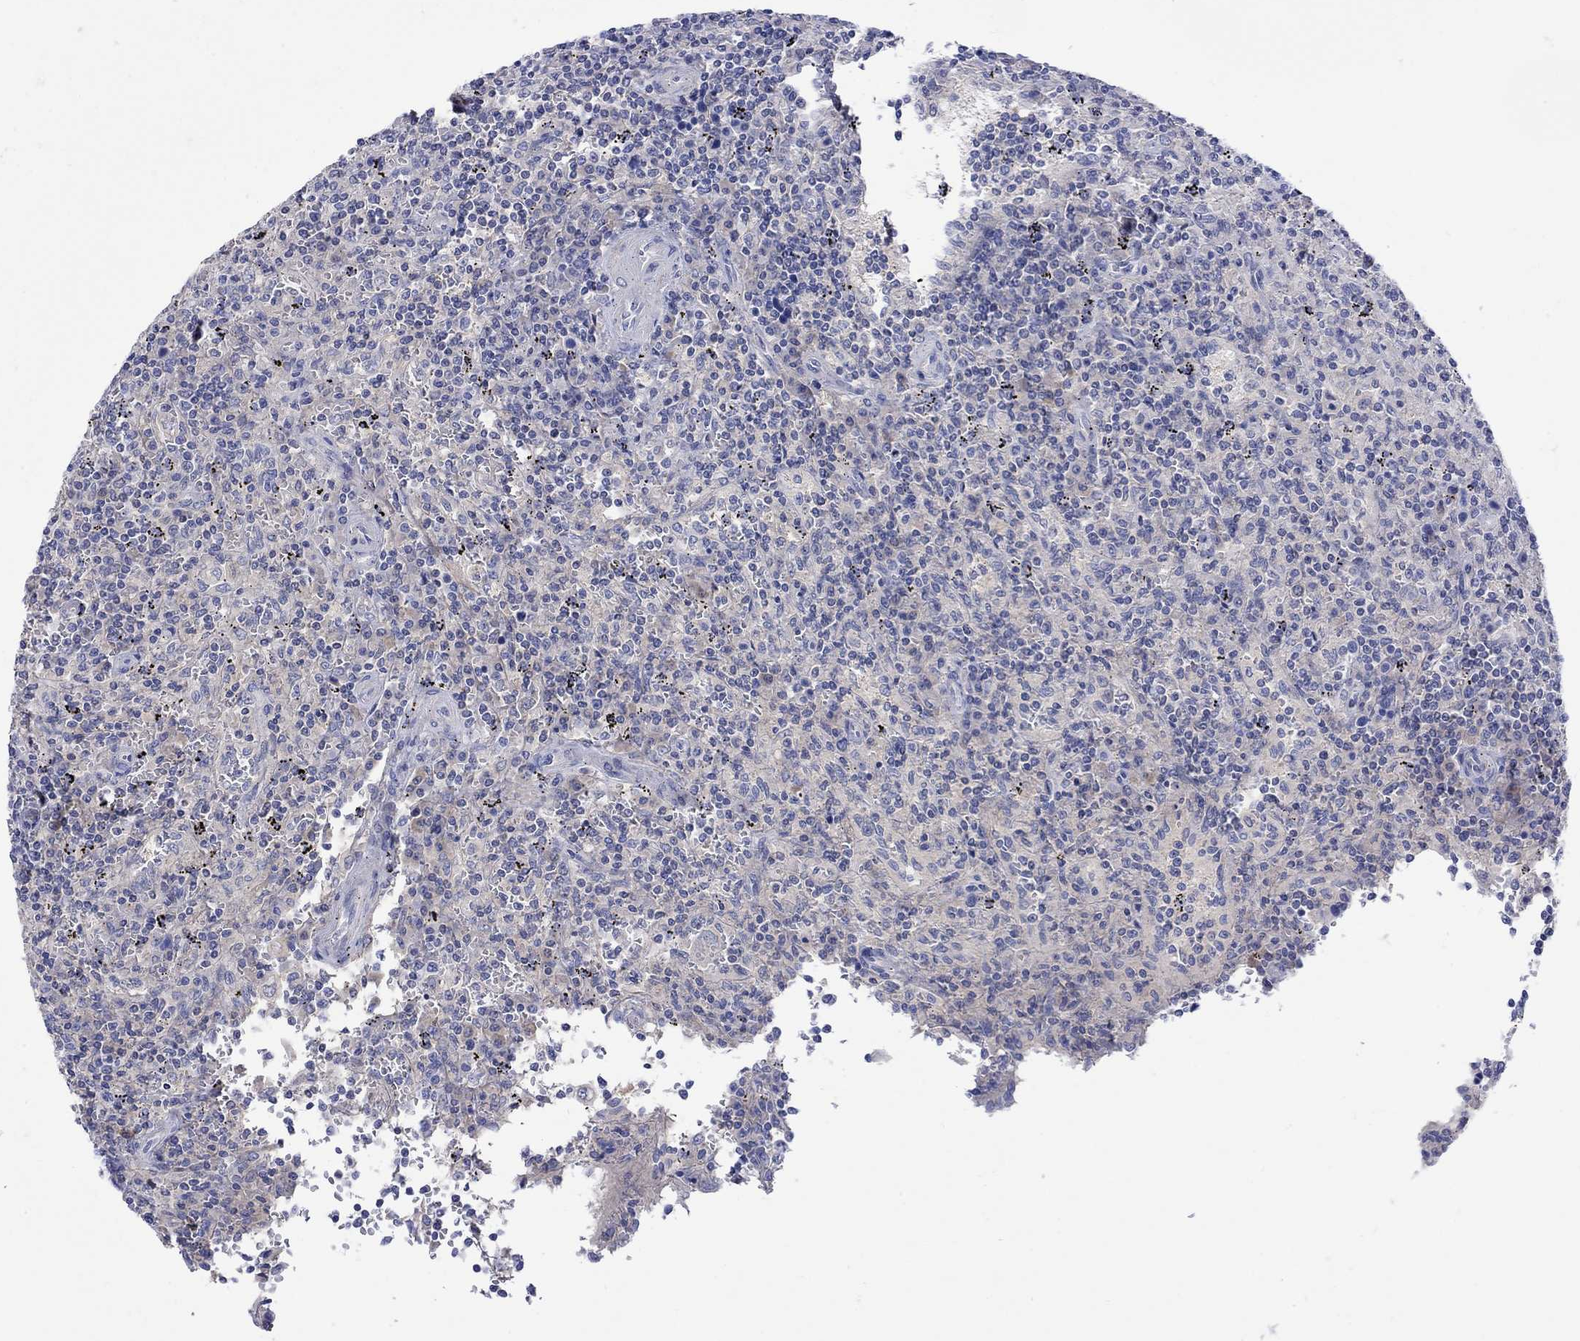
{"staining": {"intensity": "negative", "quantity": "none", "location": "none"}, "tissue": "lymphoma", "cell_type": "Tumor cells", "image_type": "cancer", "snomed": [{"axis": "morphology", "description": "Malignant lymphoma, non-Hodgkin's type, Low grade"}, {"axis": "topography", "description": "Spleen"}], "caption": "Micrograph shows no significant protein expression in tumor cells of low-grade malignant lymphoma, non-Hodgkin's type.", "gene": "MSI1", "patient": {"sex": "male", "age": 62}}